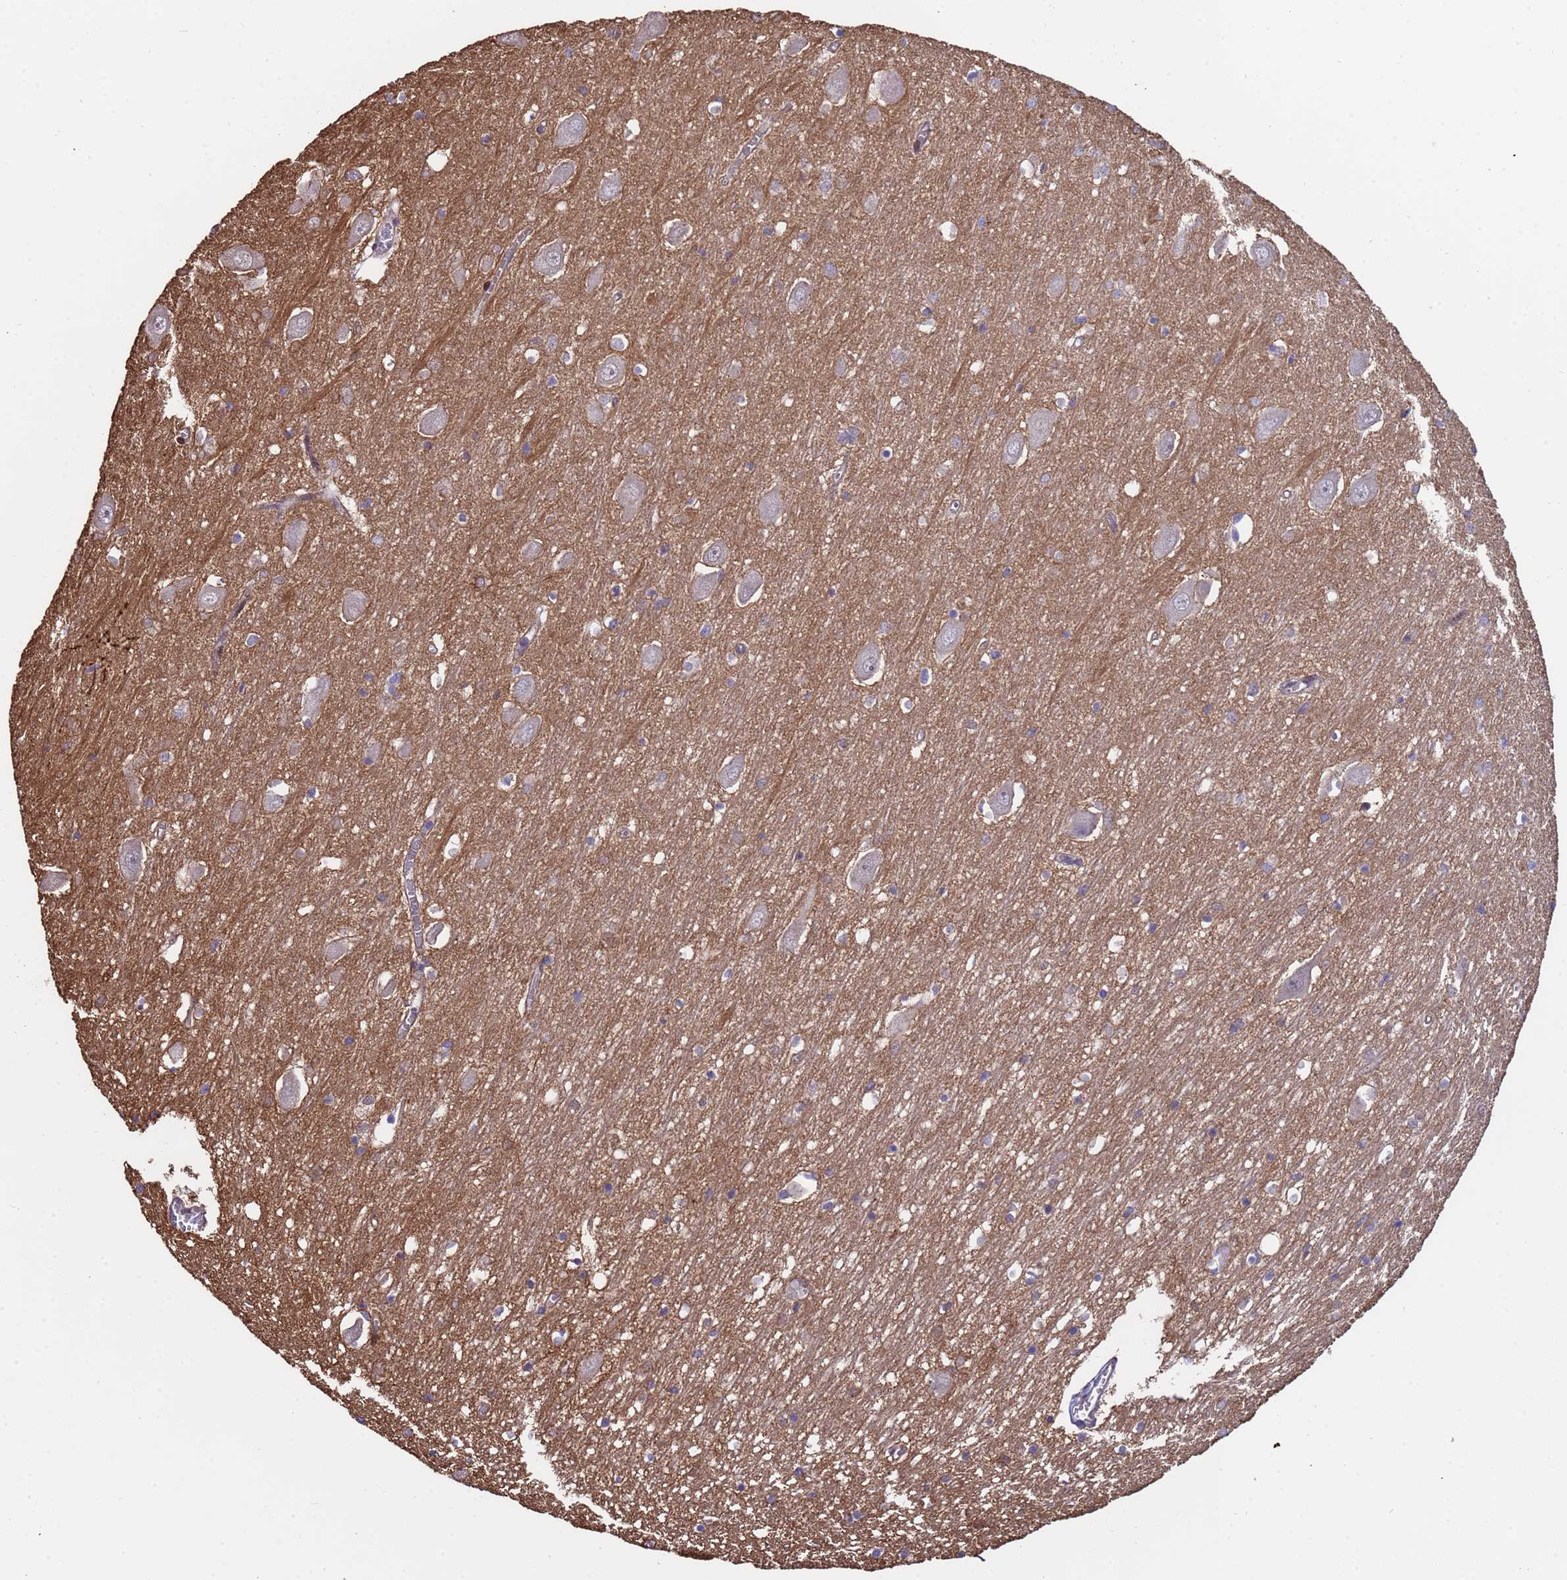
{"staining": {"intensity": "weak", "quantity": "<25%", "location": "cytoplasmic/membranous"}, "tissue": "hippocampus", "cell_type": "Glial cells", "image_type": "normal", "snomed": [{"axis": "morphology", "description": "Normal tissue, NOS"}, {"axis": "topography", "description": "Hippocampus"}], "caption": "IHC of normal hippocampus exhibits no positivity in glial cells.", "gene": "ZNF248", "patient": {"sex": "male", "age": 70}}